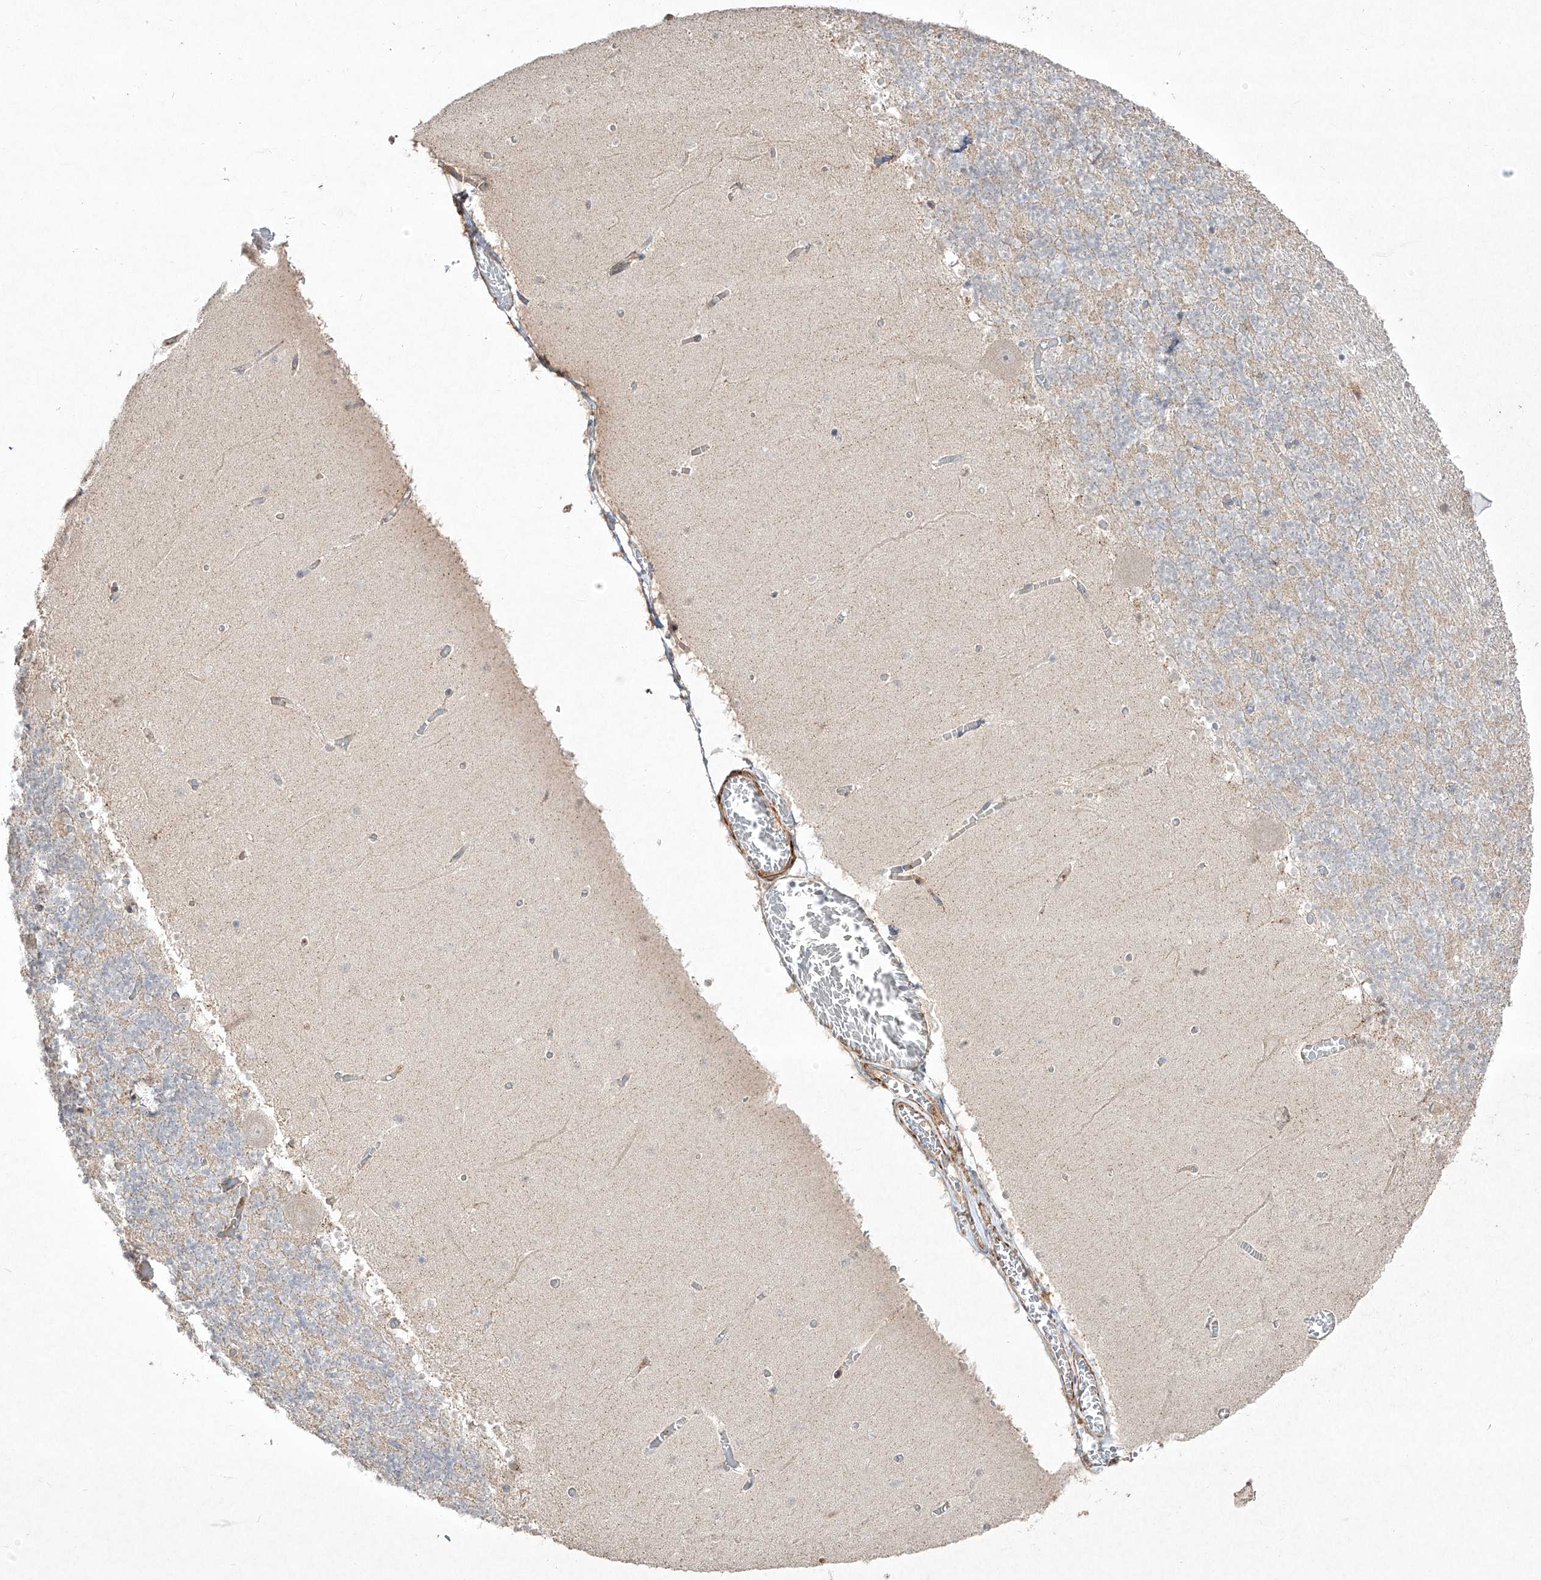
{"staining": {"intensity": "weak", "quantity": "<25%", "location": "cytoplasmic/membranous"}, "tissue": "cerebellum", "cell_type": "Cells in granular layer", "image_type": "normal", "snomed": [{"axis": "morphology", "description": "Normal tissue, NOS"}, {"axis": "topography", "description": "Cerebellum"}], "caption": "This is a micrograph of immunohistochemistry staining of benign cerebellum, which shows no expression in cells in granular layer. (DAB immunohistochemistry (IHC) with hematoxylin counter stain).", "gene": "KDM1B", "patient": {"sex": "female", "age": 28}}